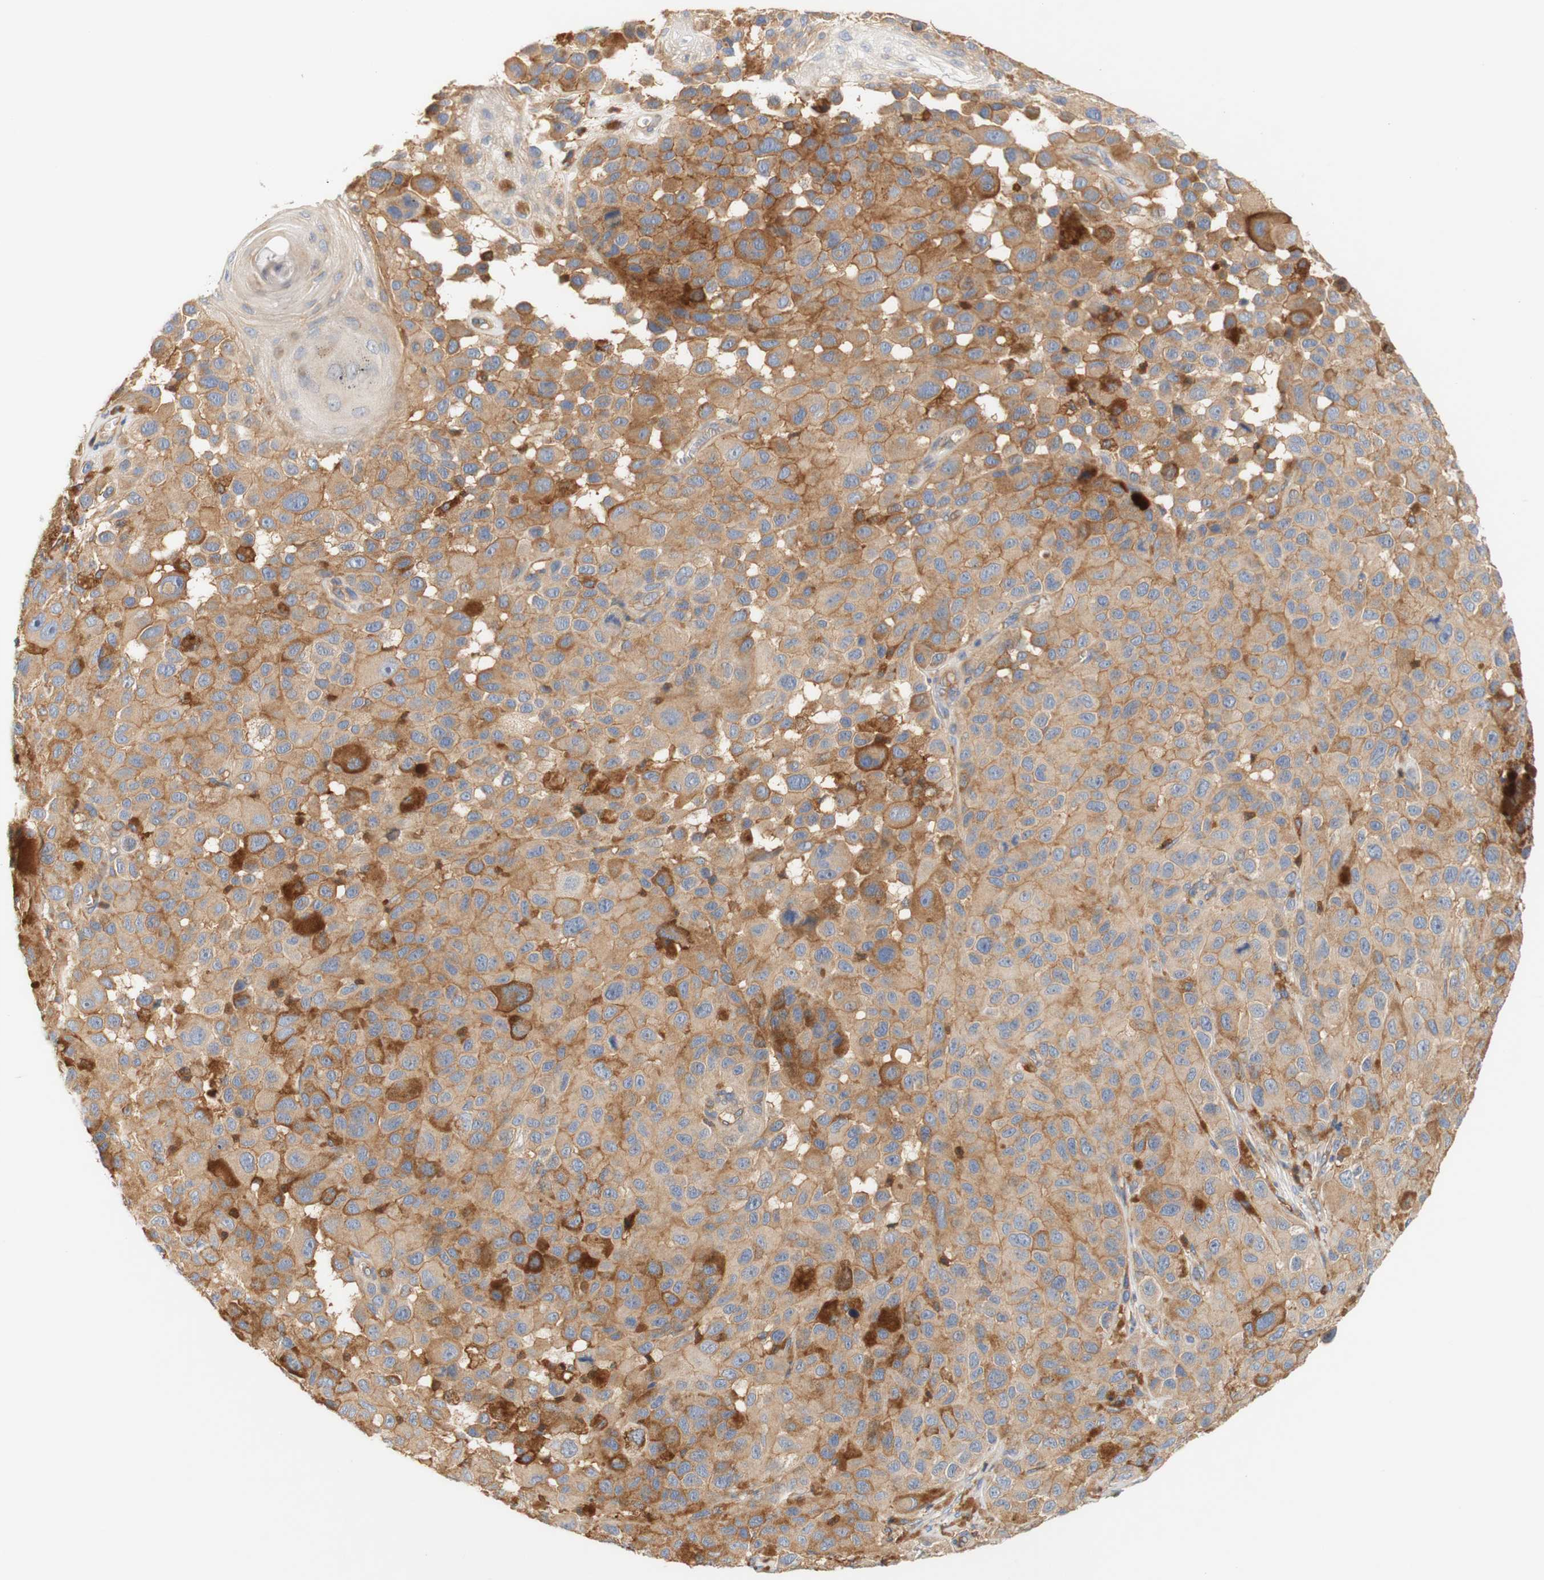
{"staining": {"intensity": "strong", "quantity": "<25%", "location": "cytoplasmic/membranous"}, "tissue": "melanoma", "cell_type": "Tumor cells", "image_type": "cancer", "snomed": [{"axis": "morphology", "description": "Malignant melanoma, NOS"}, {"axis": "topography", "description": "Skin"}], "caption": "The immunohistochemical stain highlights strong cytoplasmic/membranous positivity in tumor cells of malignant melanoma tissue.", "gene": "PCDH7", "patient": {"sex": "male", "age": 96}}